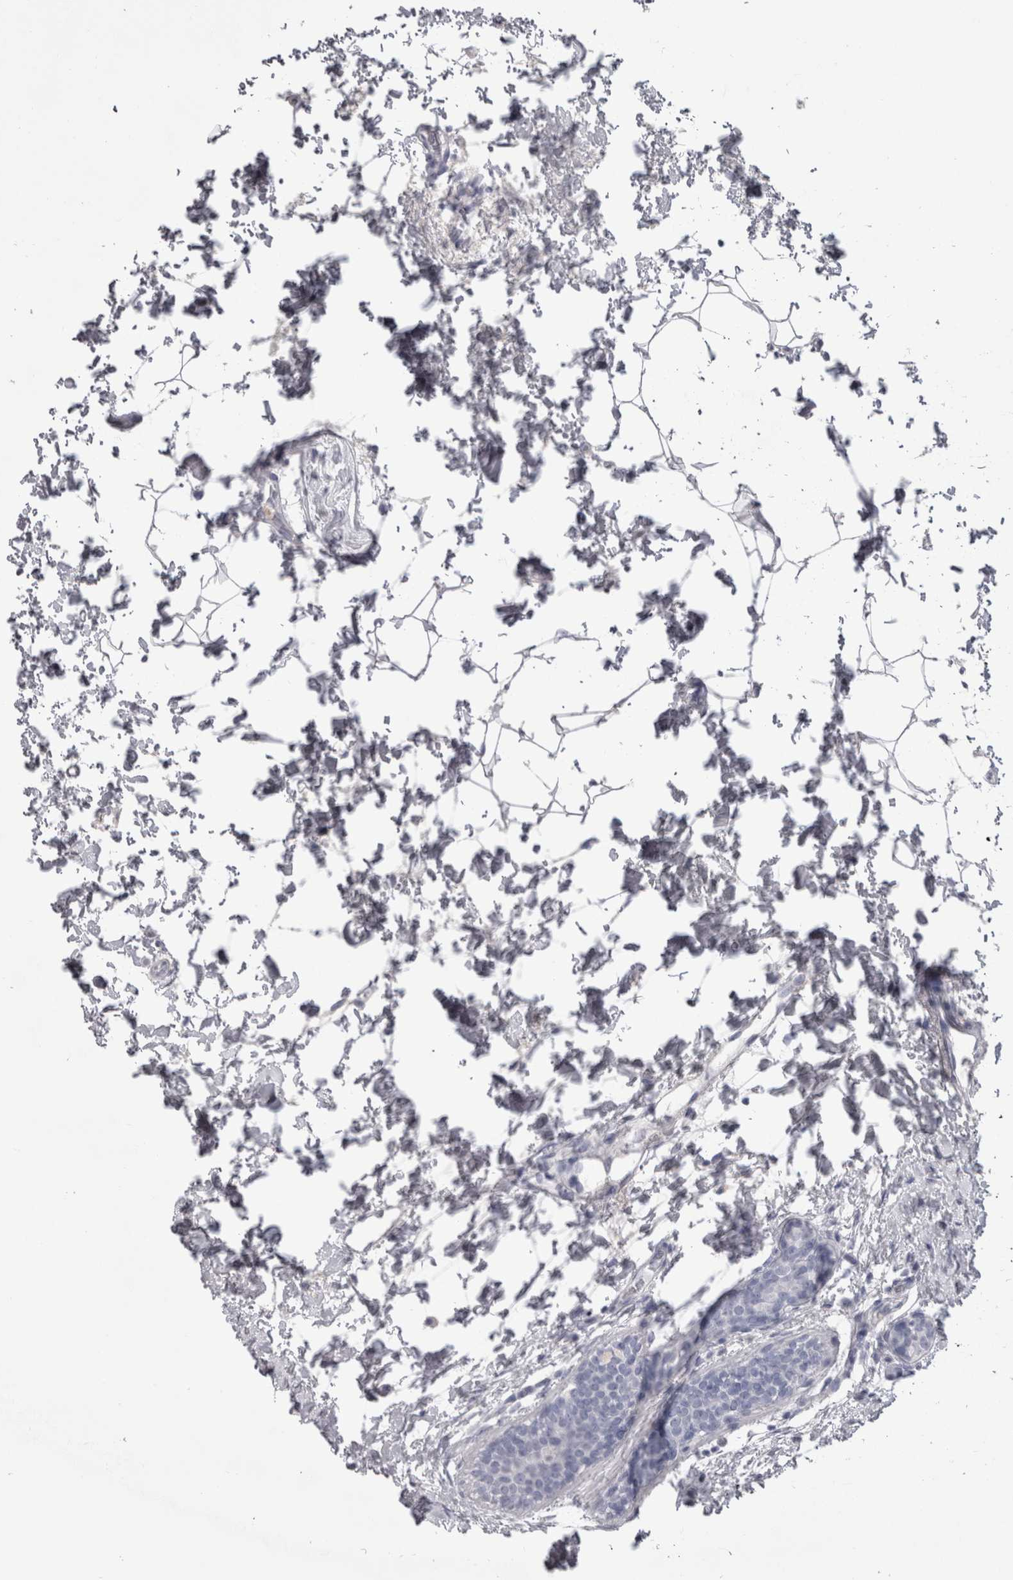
{"staining": {"intensity": "negative", "quantity": "none", "location": "none"}, "tissue": "breast cancer", "cell_type": "Tumor cells", "image_type": "cancer", "snomed": [{"axis": "morphology", "description": "Duct carcinoma"}, {"axis": "topography", "description": "Breast"}], "caption": "The immunohistochemistry (IHC) histopathology image has no significant positivity in tumor cells of breast cancer (infiltrating ductal carcinoma) tissue.", "gene": "ADAM2", "patient": {"sex": "female", "age": 62}}